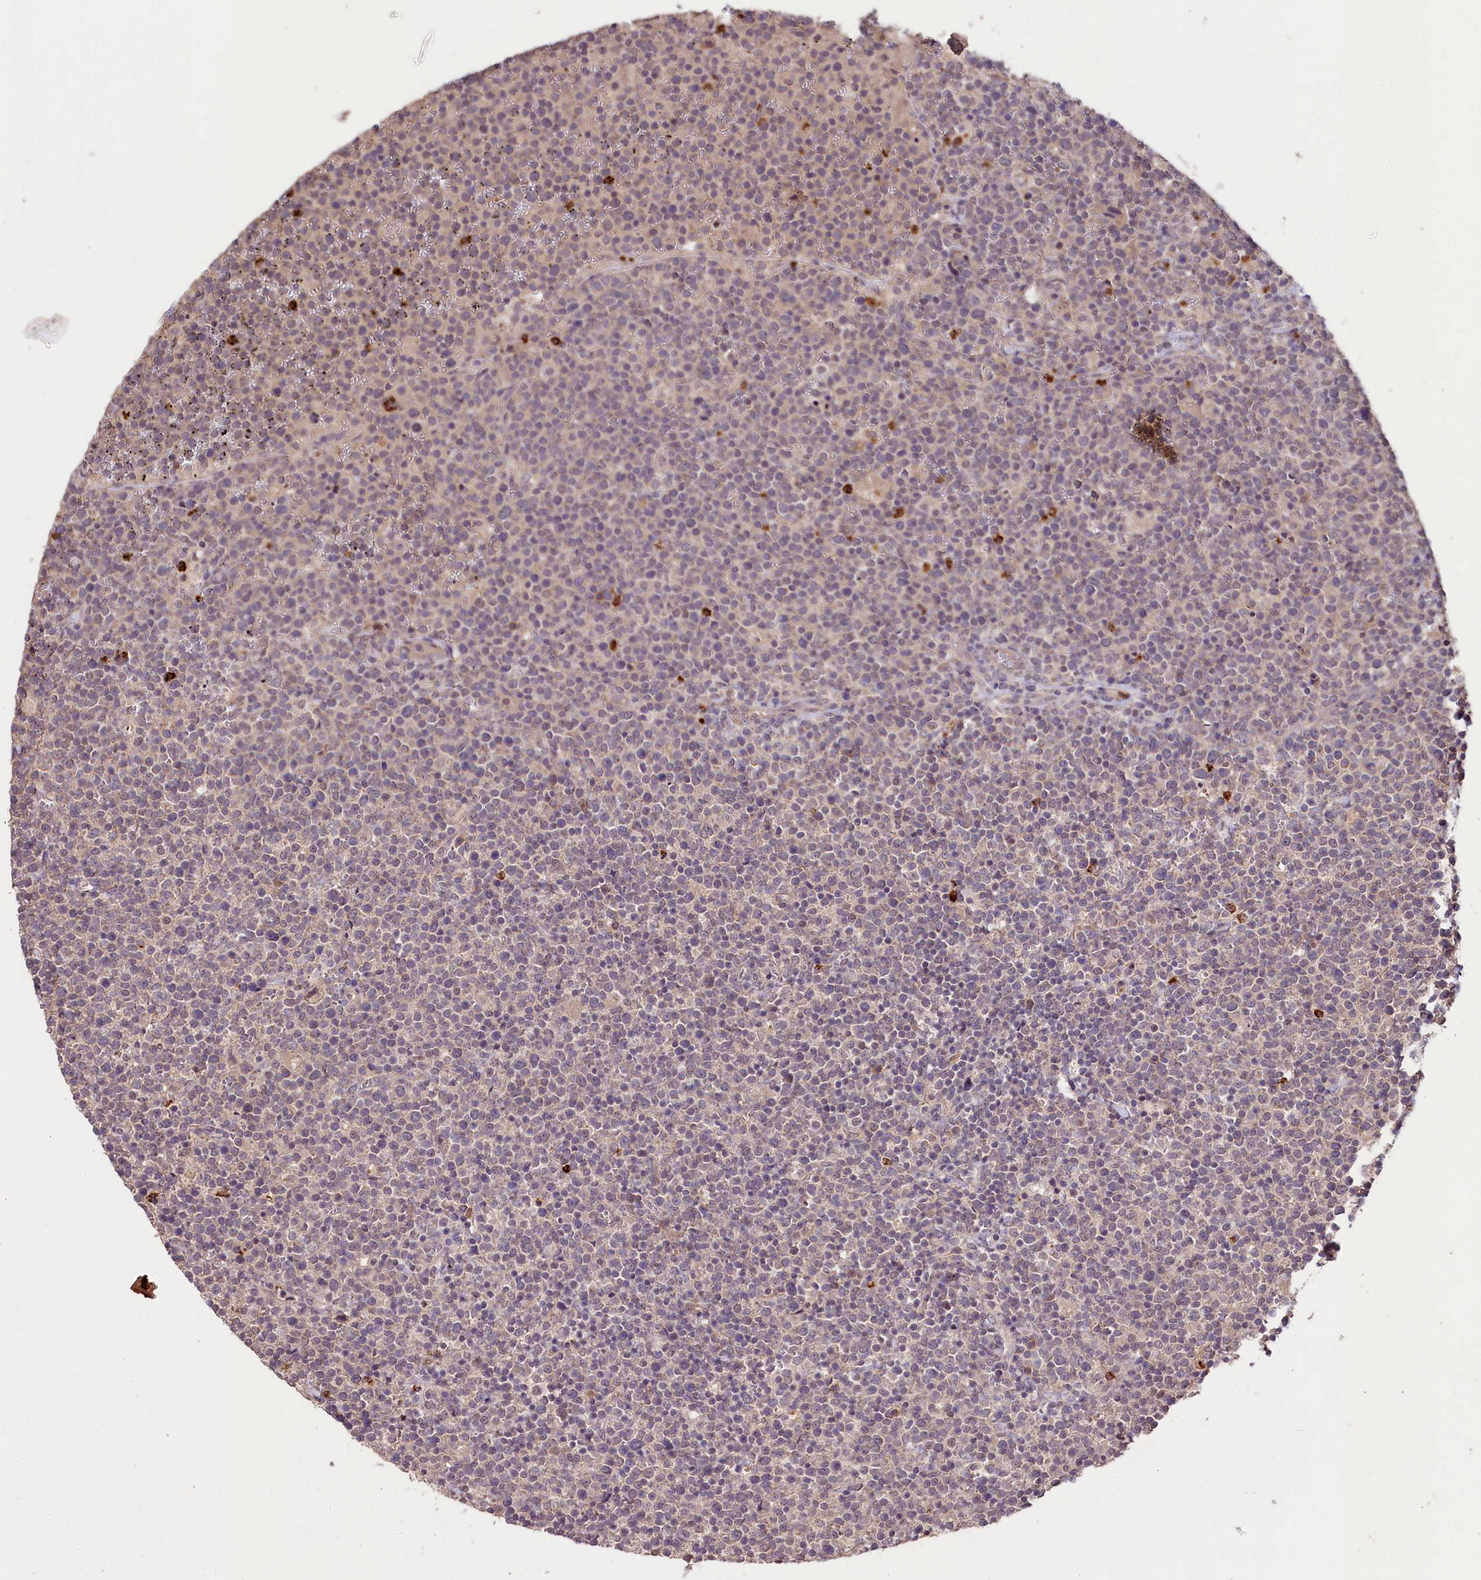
{"staining": {"intensity": "negative", "quantity": "none", "location": "none"}, "tissue": "lymphoma", "cell_type": "Tumor cells", "image_type": "cancer", "snomed": [{"axis": "morphology", "description": "Malignant lymphoma, non-Hodgkin's type, High grade"}, {"axis": "topography", "description": "Lymph node"}], "caption": "Immunohistochemical staining of malignant lymphoma, non-Hodgkin's type (high-grade) exhibits no significant staining in tumor cells.", "gene": "KLRB1", "patient": {"sex": "male", "age": 61}}